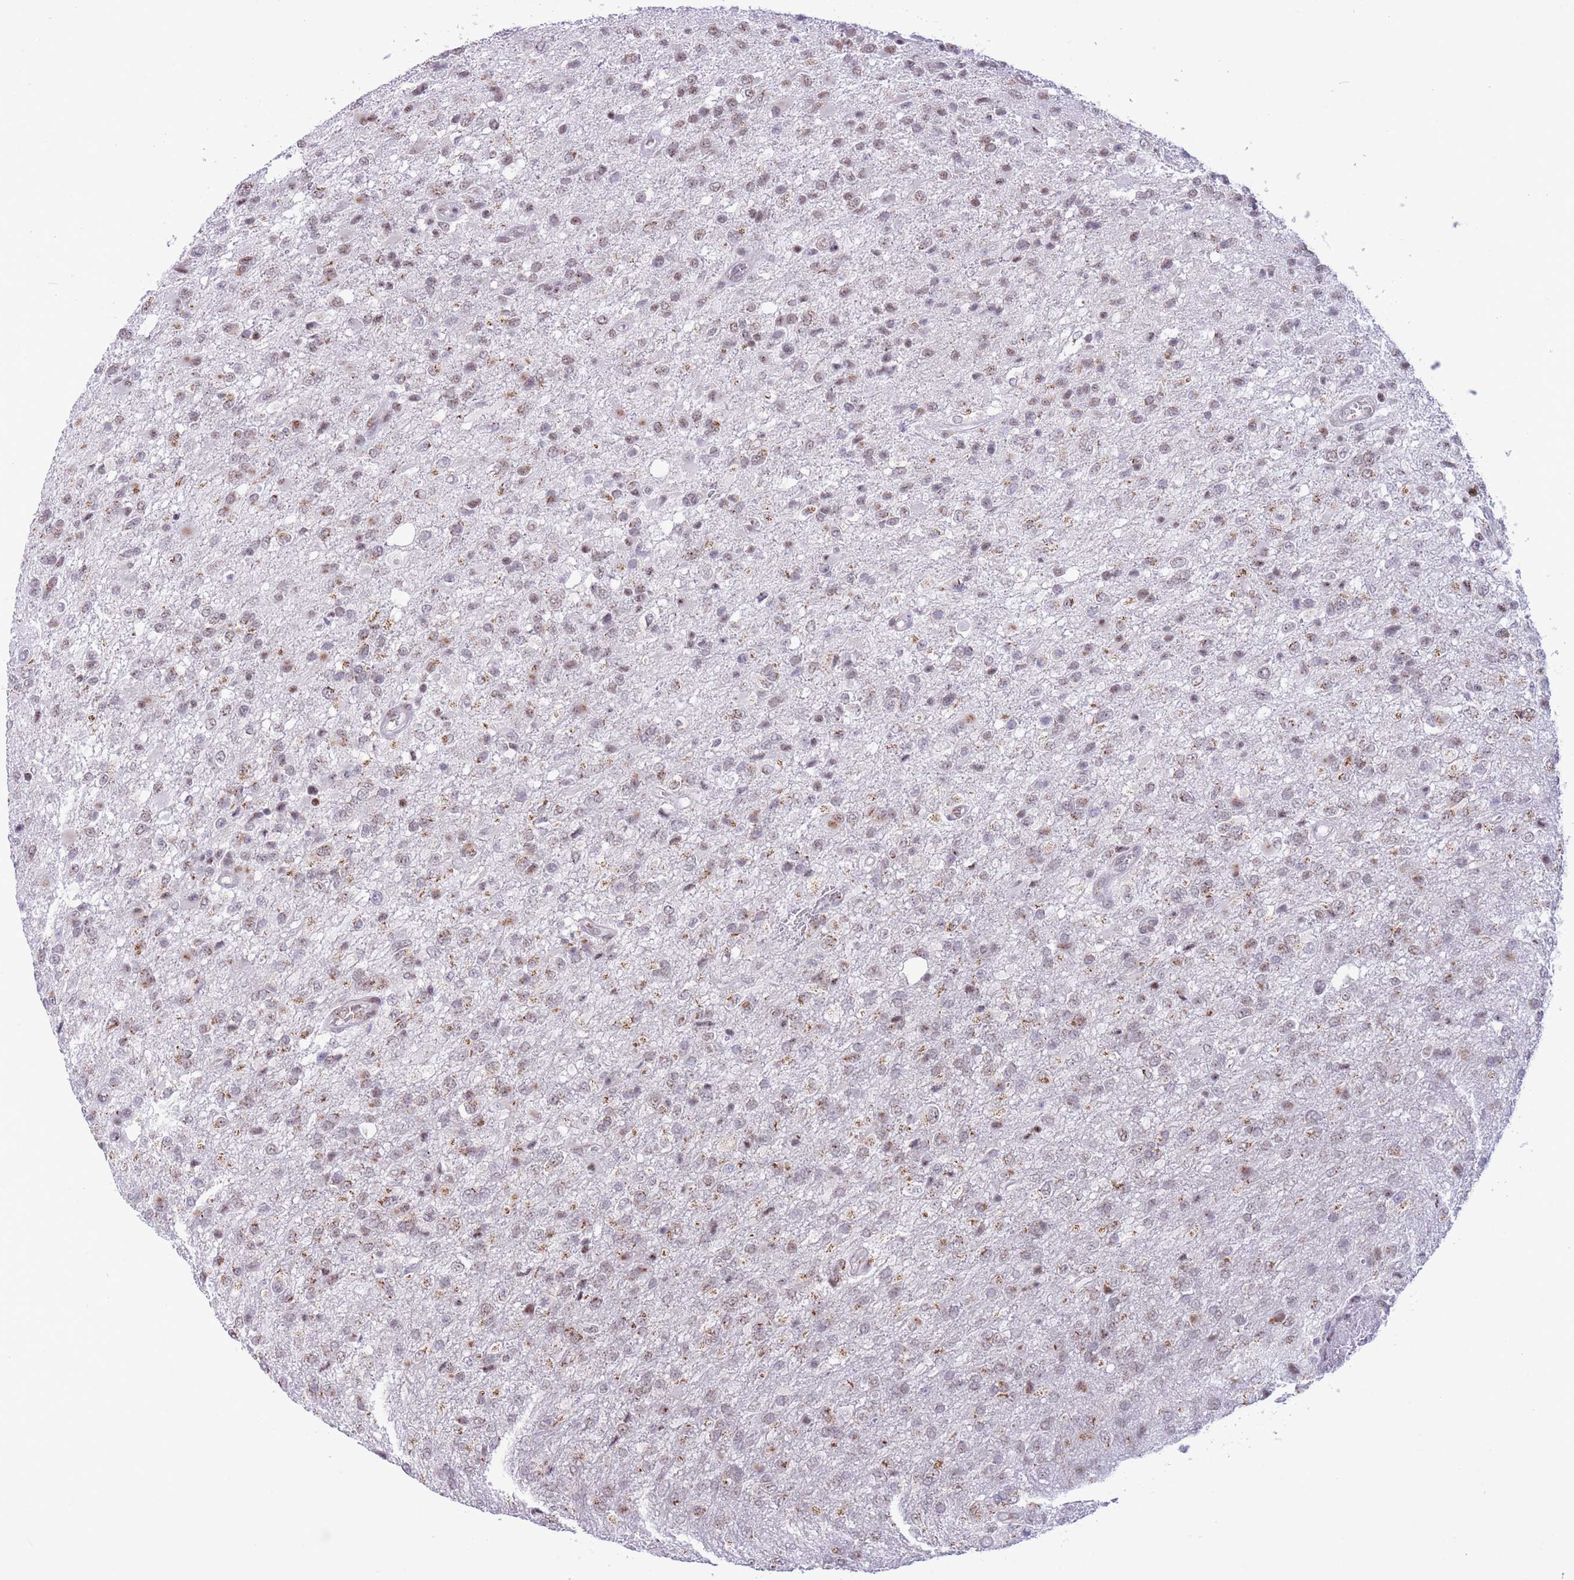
{"staining": {"intensity": "moderate", "quantity": "25%-75%", "location": "cytoplasmic/membranous,nuclear"}, "tissue": "glioma", "cell_type": "Tumor cells", "image_type": "cancer", "snomed": [{"axis": "morphology", "description": "Glioma, malignant, High grade"}, {"axis": "topography", "description": "Brain"}], "caption": "Human glioma stained with a protein marker reveals moderate staining in tumor cells.", "gene": "INO80C", "patient": {"sex": "female", "age": 74}}